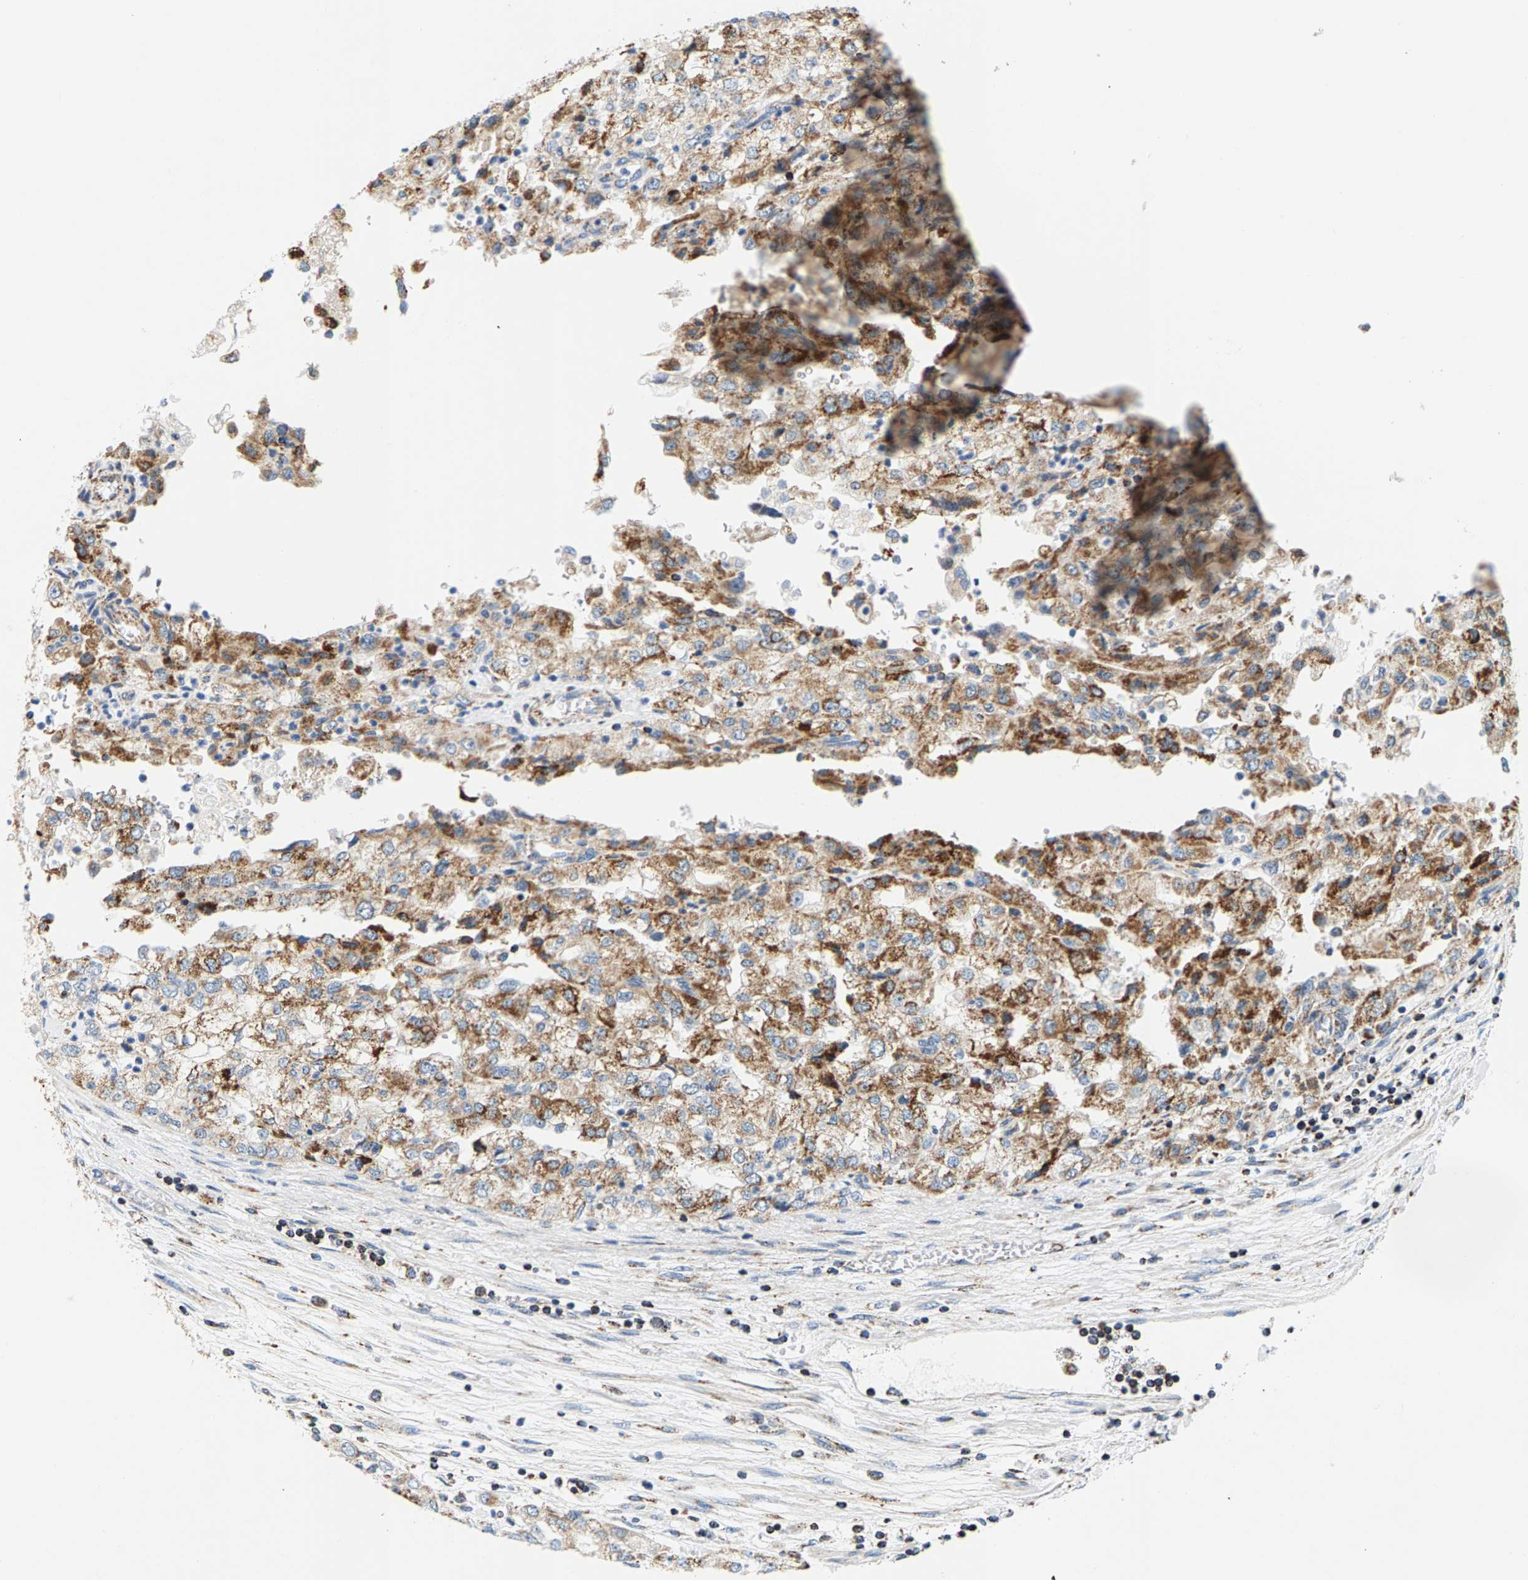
{"staining": {"intensity": "moderate", "quantity": ">75%", "location": "cytoplasmic/membranous"}, "tissue": "renal cancer", "cell_type": "Tumor cells", "image_type": "cancer", "snomed": [{"axis": "morphology", "description": "Adenocarcinoma, NOS"}, {"axis": "topography", "description": "Kidney"}], "caption": "This image reveals immunohistochemistry (IHC) staining of human renal adenocarcinoma, with medium moderate cytoplasmic/membranous positivity in about >75% of tumor cells.", "gene": "PDE1A", "patient": {"sex": "female", "age": 54}}